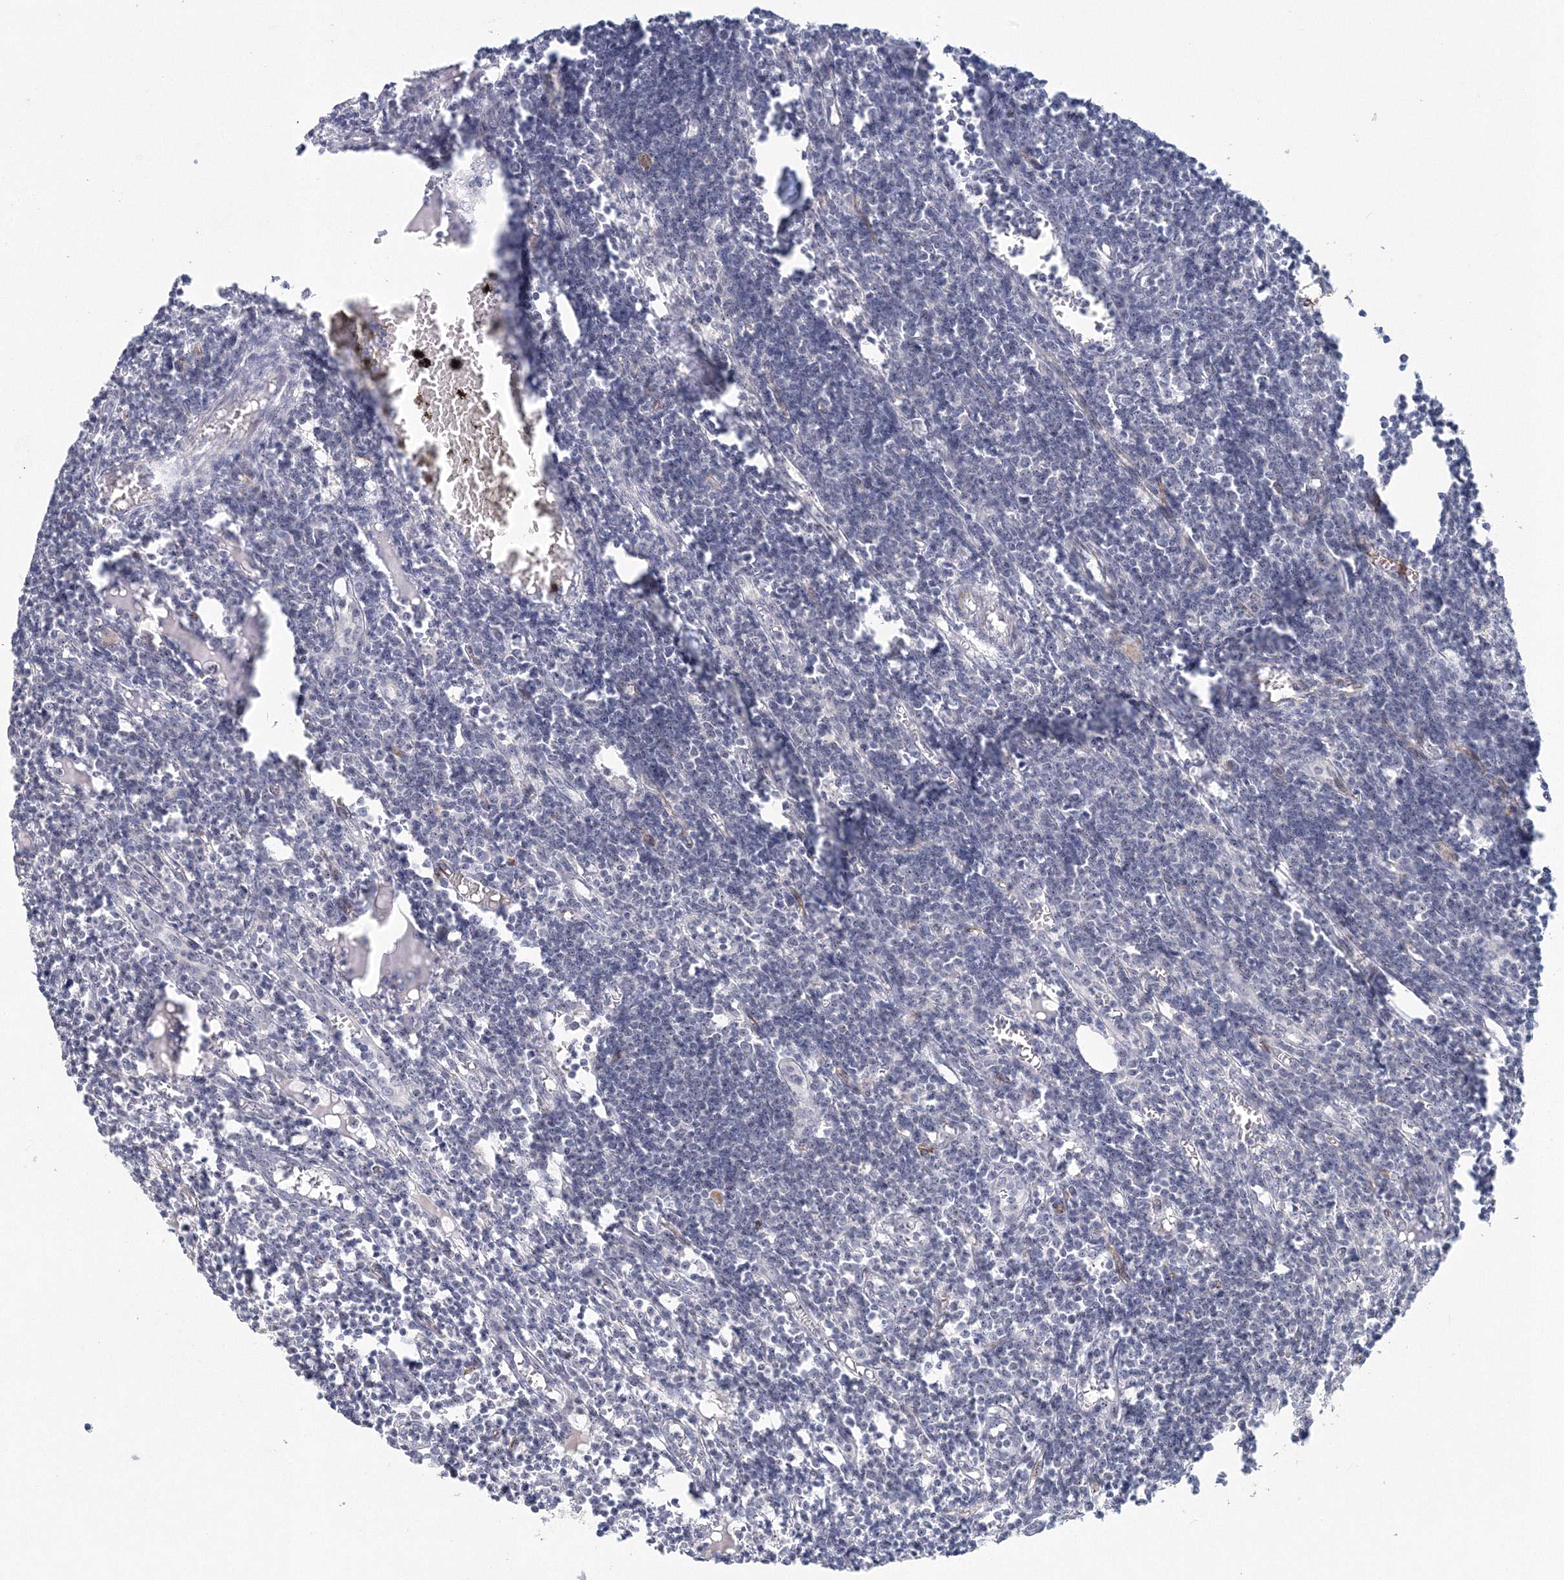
{"staining": {"intensity": "weak", "quantity": "25%-75%", "location": "nuclear"}, "tissue": "lymph node", "cell_type": "Germinal center cells", "image_type": "normal", "snomed": [{"axis": "morphology", "description": "Normal tissue, NOS"}, {"axis": "morphology", "description": "Malignant melanoma, Metastatic site"}, {"axis": "topography", "description": "Lymph node"}], "caption": "A high-resolution image shows immunohistochemistry (IHC) staining of normal lymph node, which displays weak nuclear expression in approximately 25%-75% of germinal center cells. (DAB IHC, brown staining for protein, blue staining for nuclei).", "gene": "SIRT7", "patient": {"sex": "male", "age": 41}}